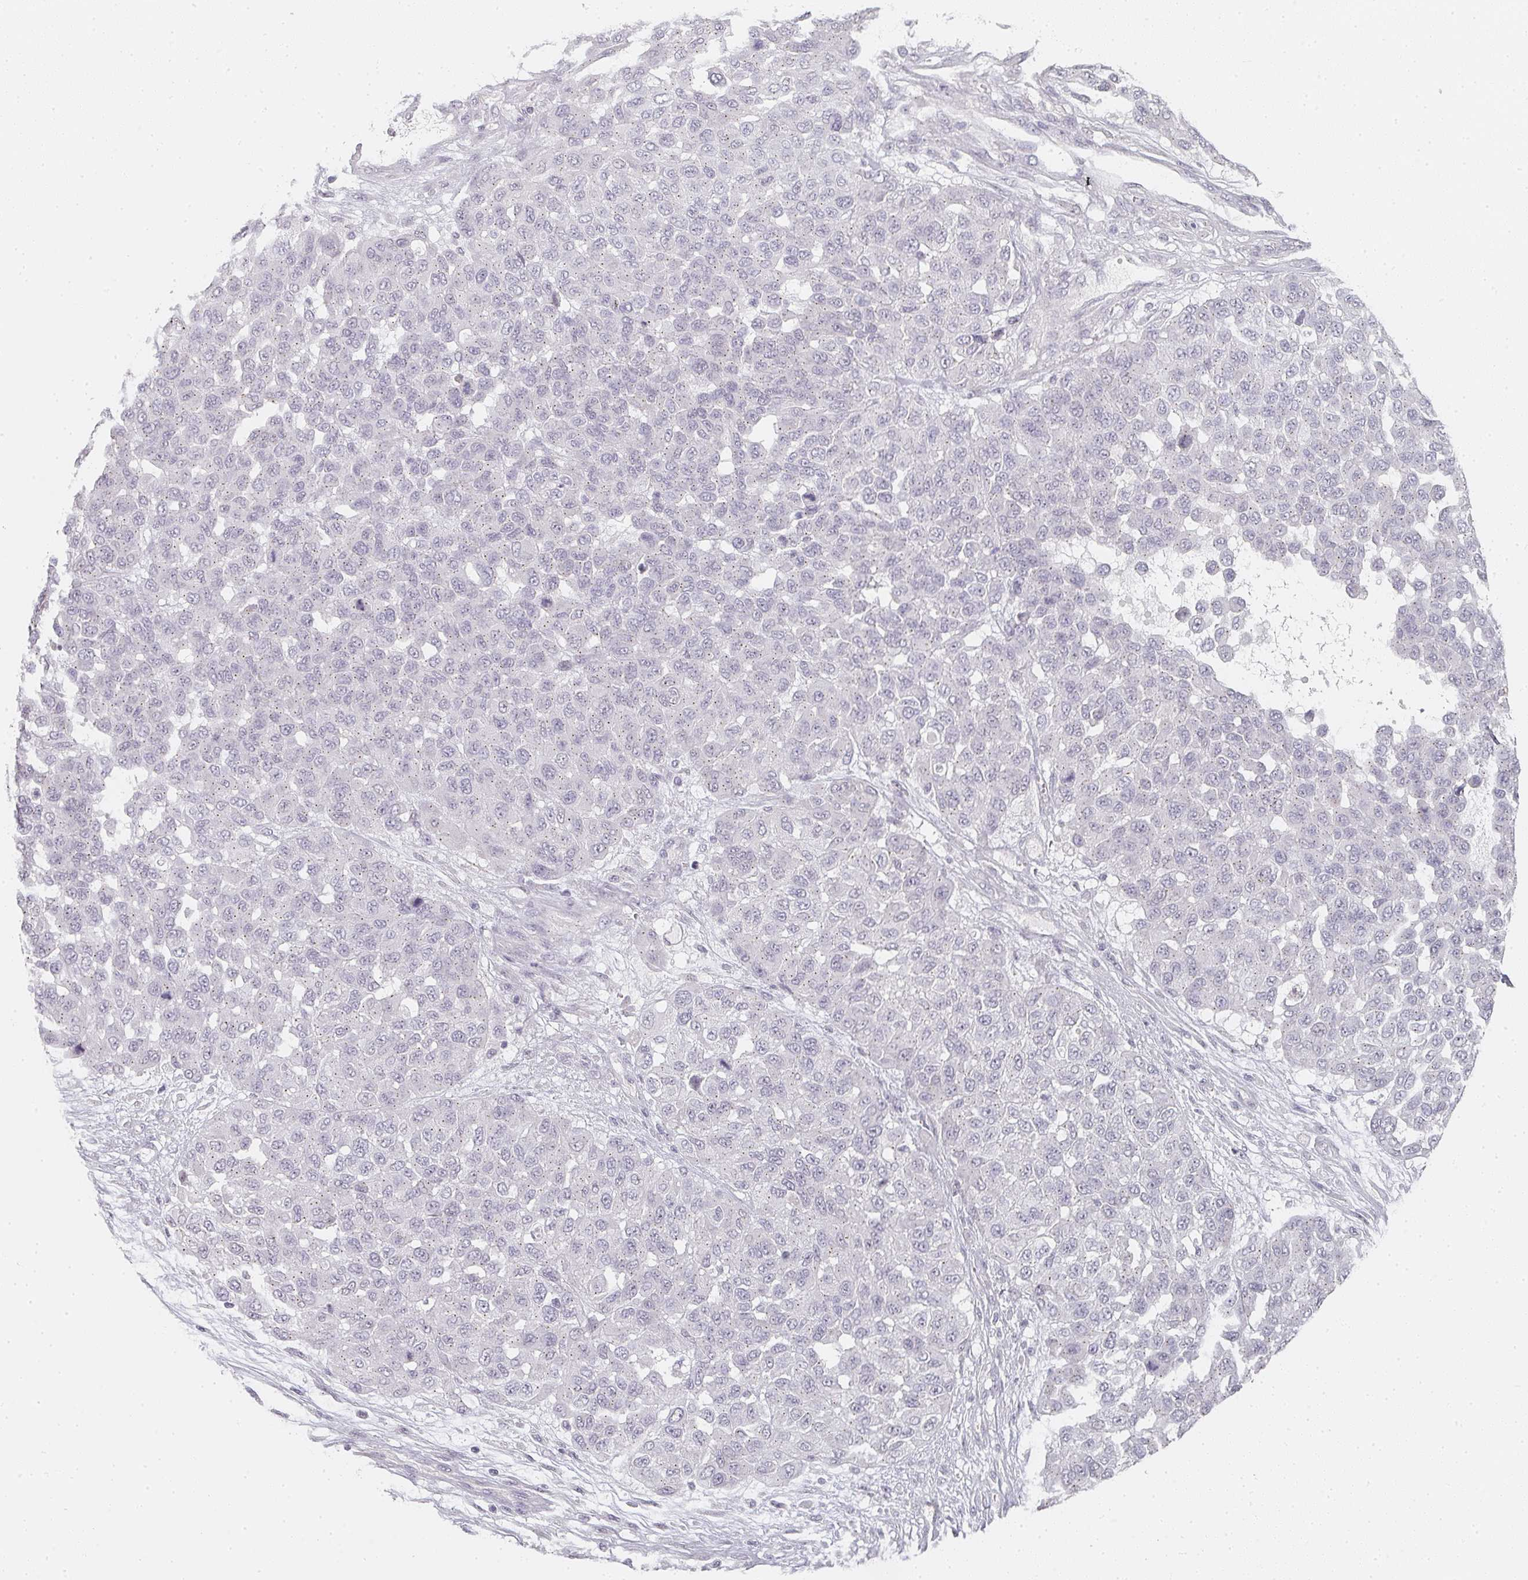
{"staining": {"intensity": "negative", "quantity": "none", "location": "none"}, "tissue": "melanoma", "cell_type": "Tumor cells", "image_type": "cancer", "snomed": [{"axis": "morphology", "description": "Malignant melanoma, NOS"}, {"axis": "topography", "description": "Skin"}], "caption": "DAB immunohistochemical staining of melanoma exhibits no significant expression in tumor cells. The staining was performed using DAB to visualize the protein expression in brown, while the nuclei were stained in blue with hematoxylin (Magnification: 20x).", "gene": "SHISA2", "patient": {"sex": "male", "age": 62}}